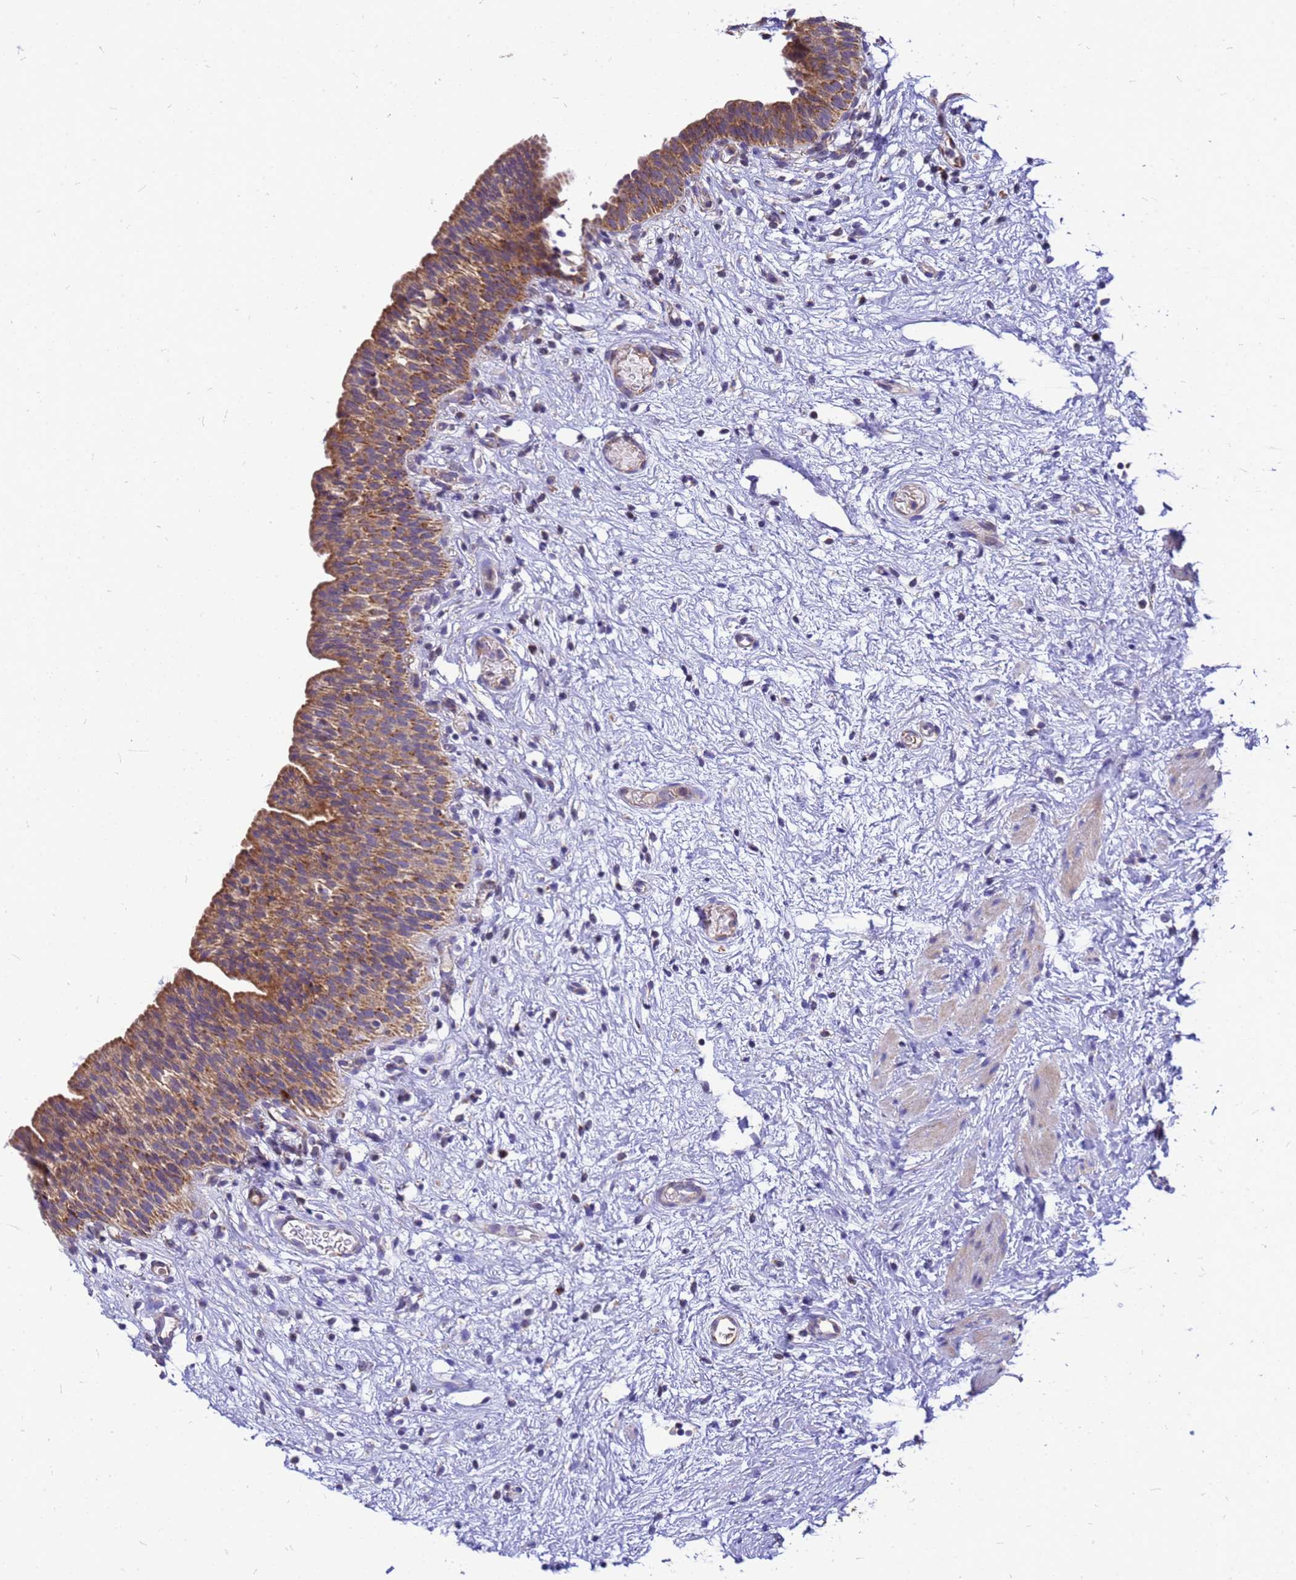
{"staining": {"intensity": "strong", "quantity": ">75%", "location": "cytoplasmic/membranous"}, "tissue": "urinary bladder", "cell_type": "Urothelial cells", "image_type": "normal", "snomed": [{"axis": "morphology", "description": "Transitional cell carcinoma in-situ"}, {"axis": "topography", "description": "Urinary bladder"}], "caption": "The immunohistochemical stain shows strong cytoplasmic/membranous staining in urothelial cells of normal urinary bladder.", "gene": "CMC4", "patient": {"sex": "male", "age": 74}}